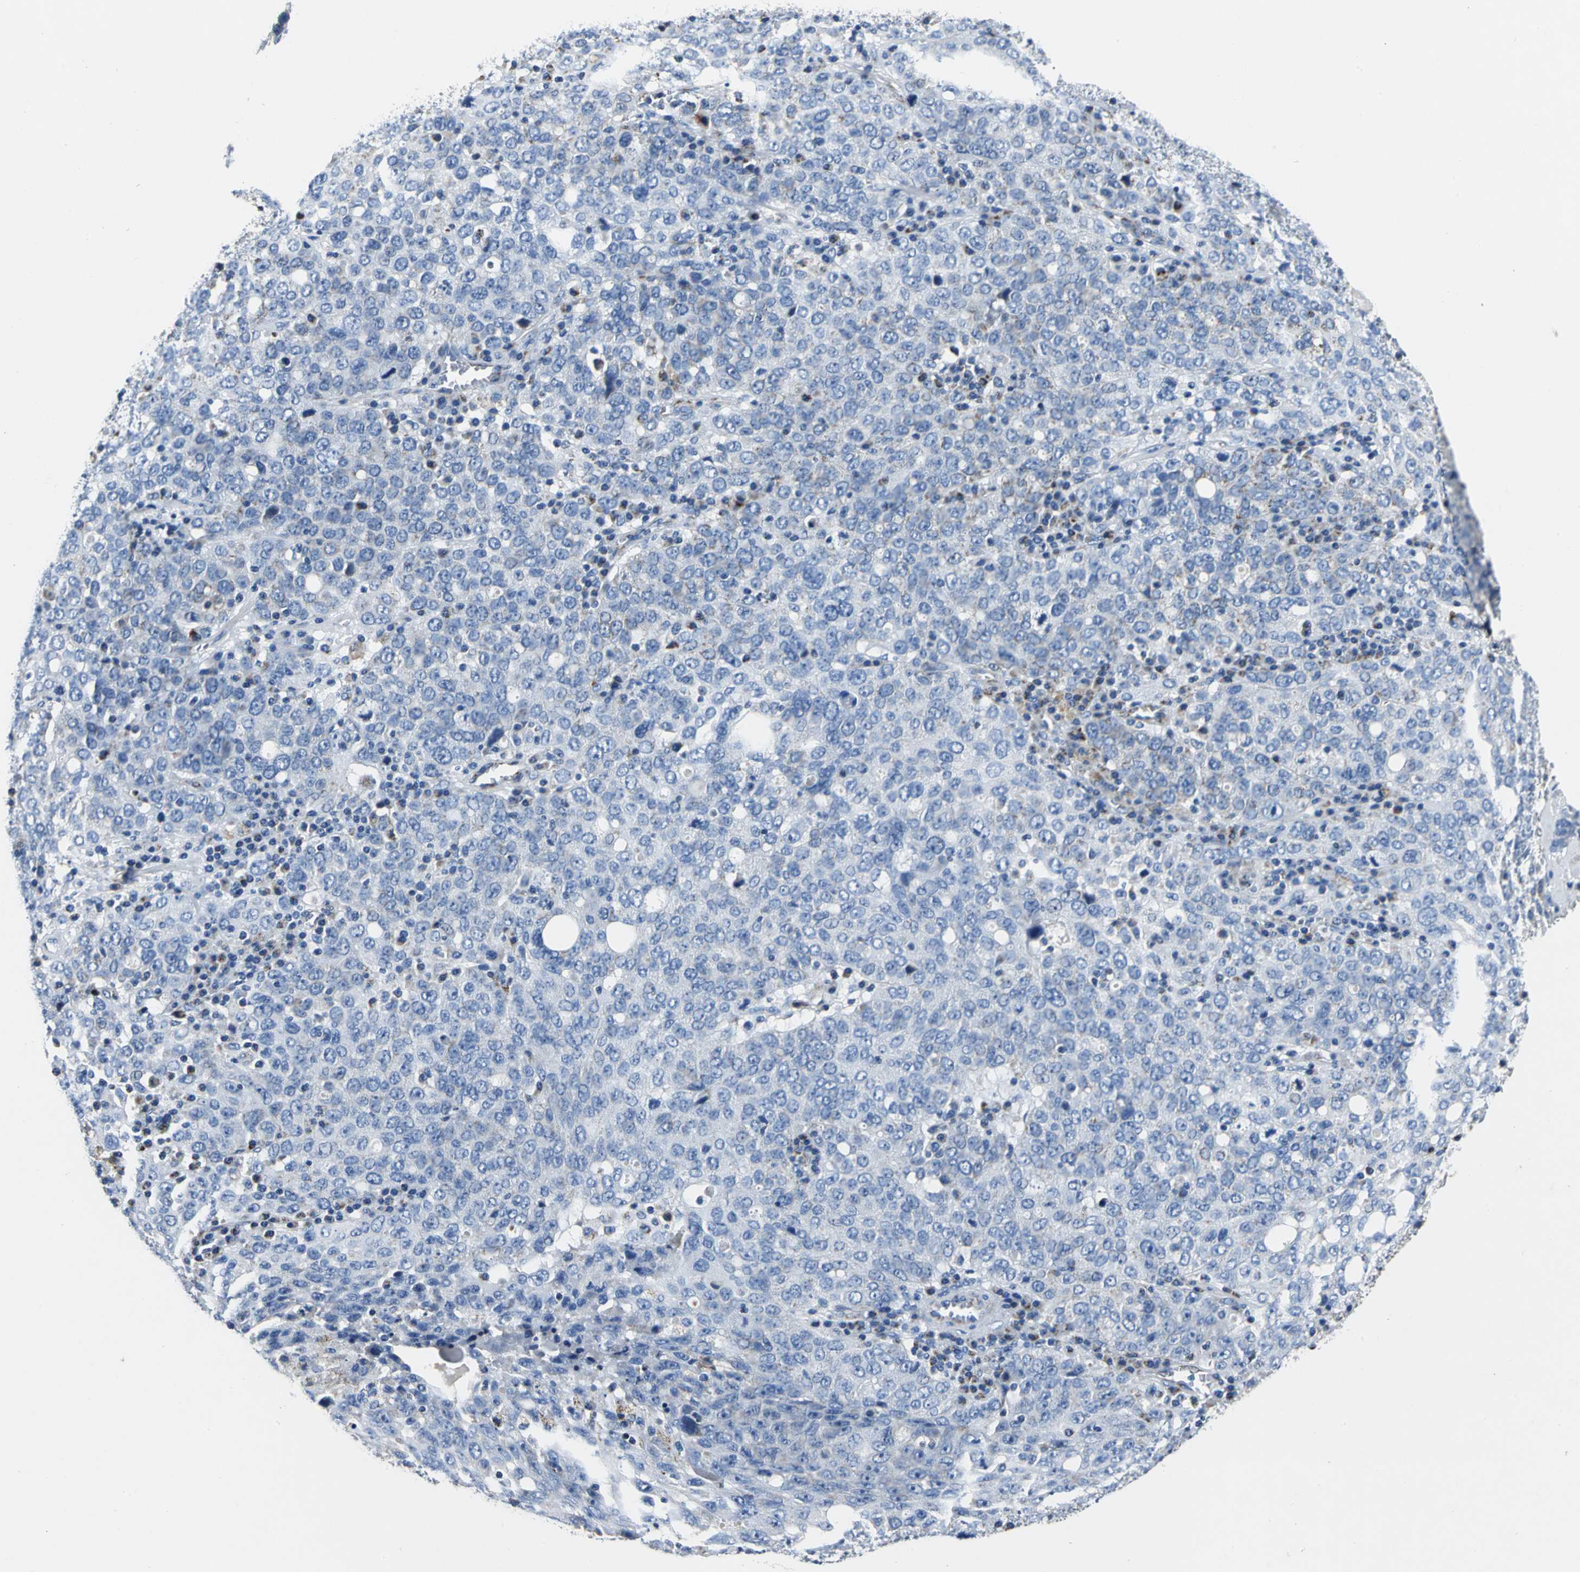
{"staining": {"intensity": "weak", "quantity": "<25%", "location": "cytoplasmic/membranous"}, "tissue": "ovarian cancer", "cell_type": "Tumor cells", "image_type": "cancer", "snomed": [{"axis": "morphology", "description": "Carcinoma, endometroid"}, {"axis": "topography", "description": "Ovary"}], "caption": "The image shows no significant positivity in tumor cells of ovarian endometroid carcinoma.", "gene": "IFI6", "patient": {"sex": "female", "age": 62}}